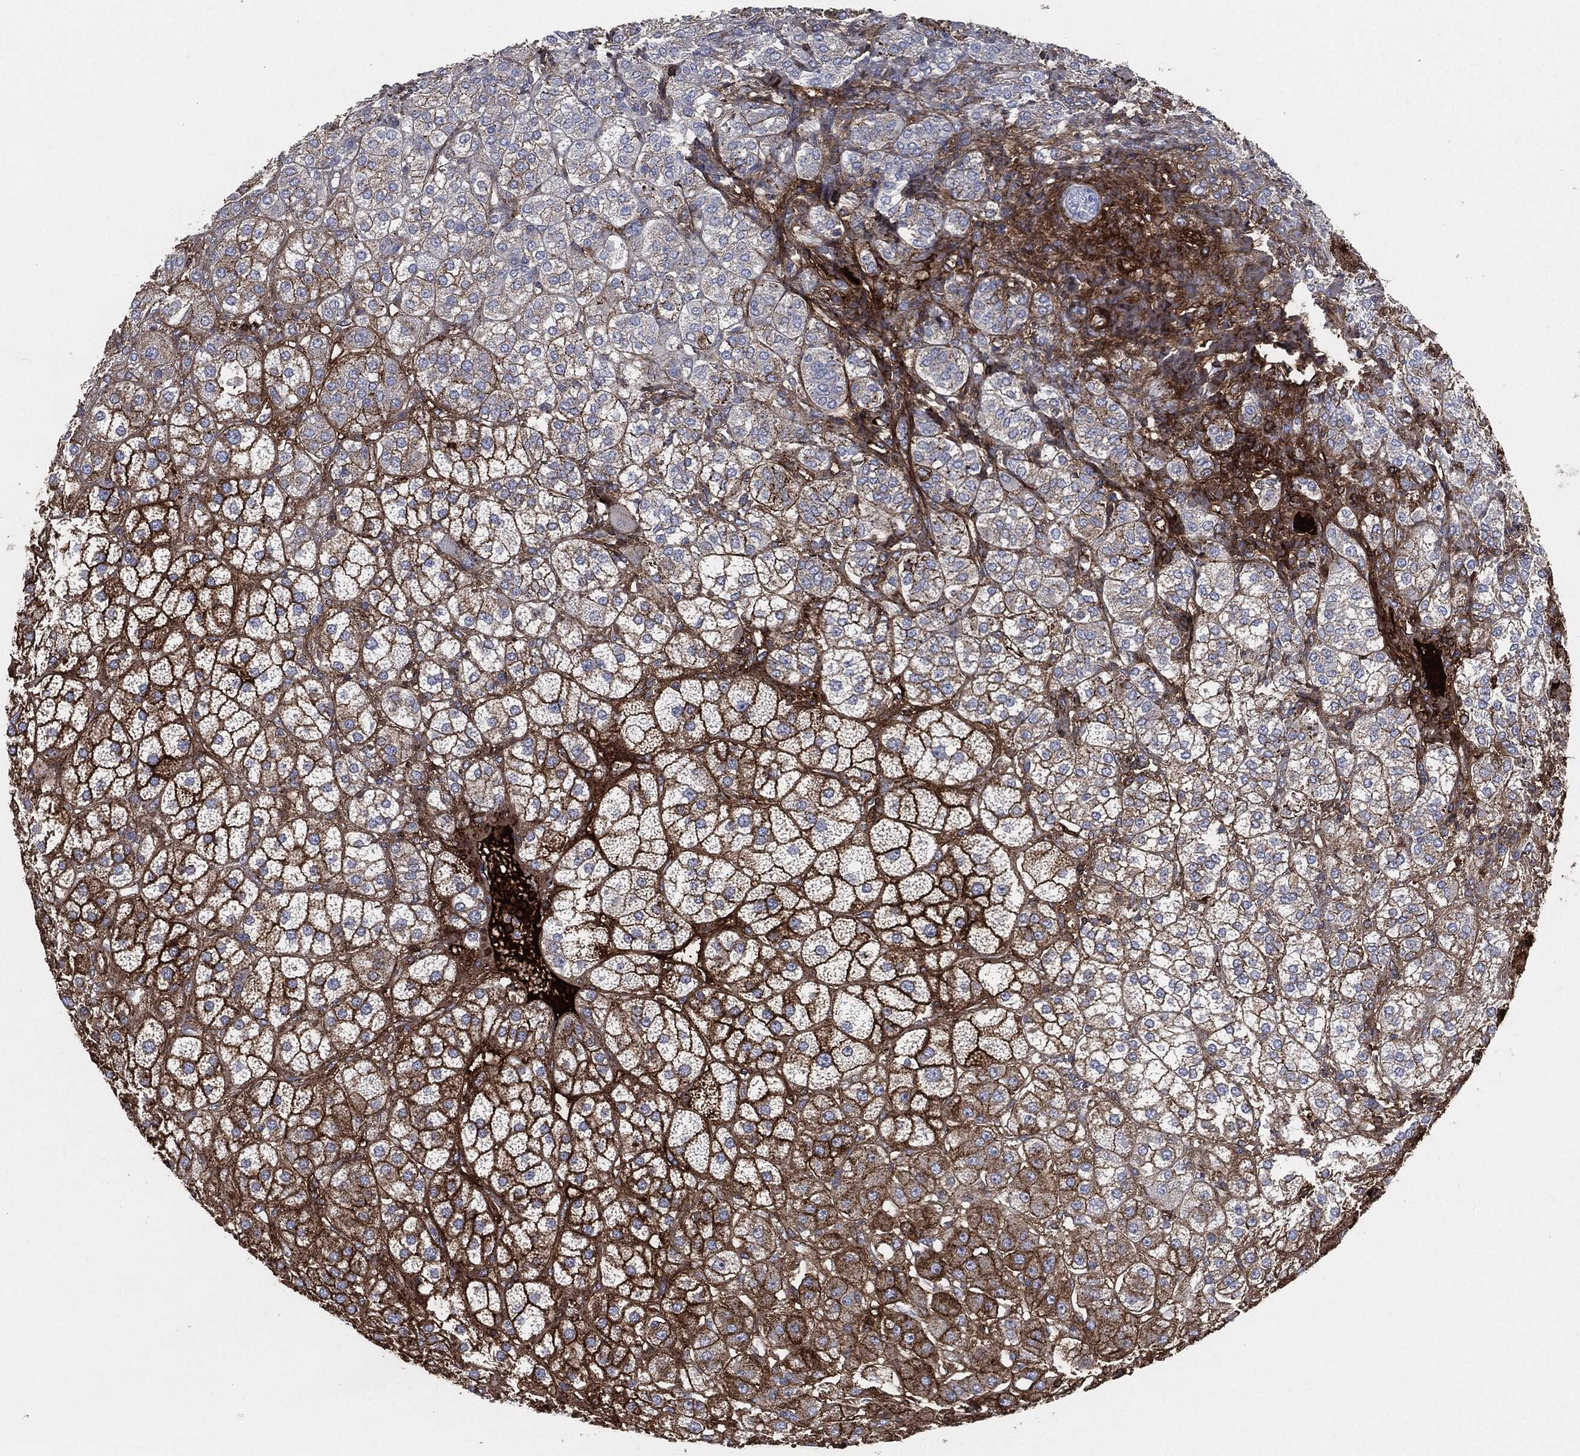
{"staining": {"intensity": "strong", "quantity": "25%-75%", "location": "cytoplasmic/membranous"}, "tissue": "adrenal gland", "cell_type": "Glandular cells", "image_type": "normal", "snomed": [{"axis": "morphology", "description": "Normal tissue, NOS"}, {"axis": "topography", "description": "Adrenal gland"}], "caption": "DAB immunohistochemical staining of normal adrenal gland reveals strong cytoplasmic/membranous protein positivity in about 25%-75% of glandular cells. (DAB IHC, brown staining for protein, blue staining for nuclei).", "gene": "APOB", "patient": {"sex": "male", "age": 70}}